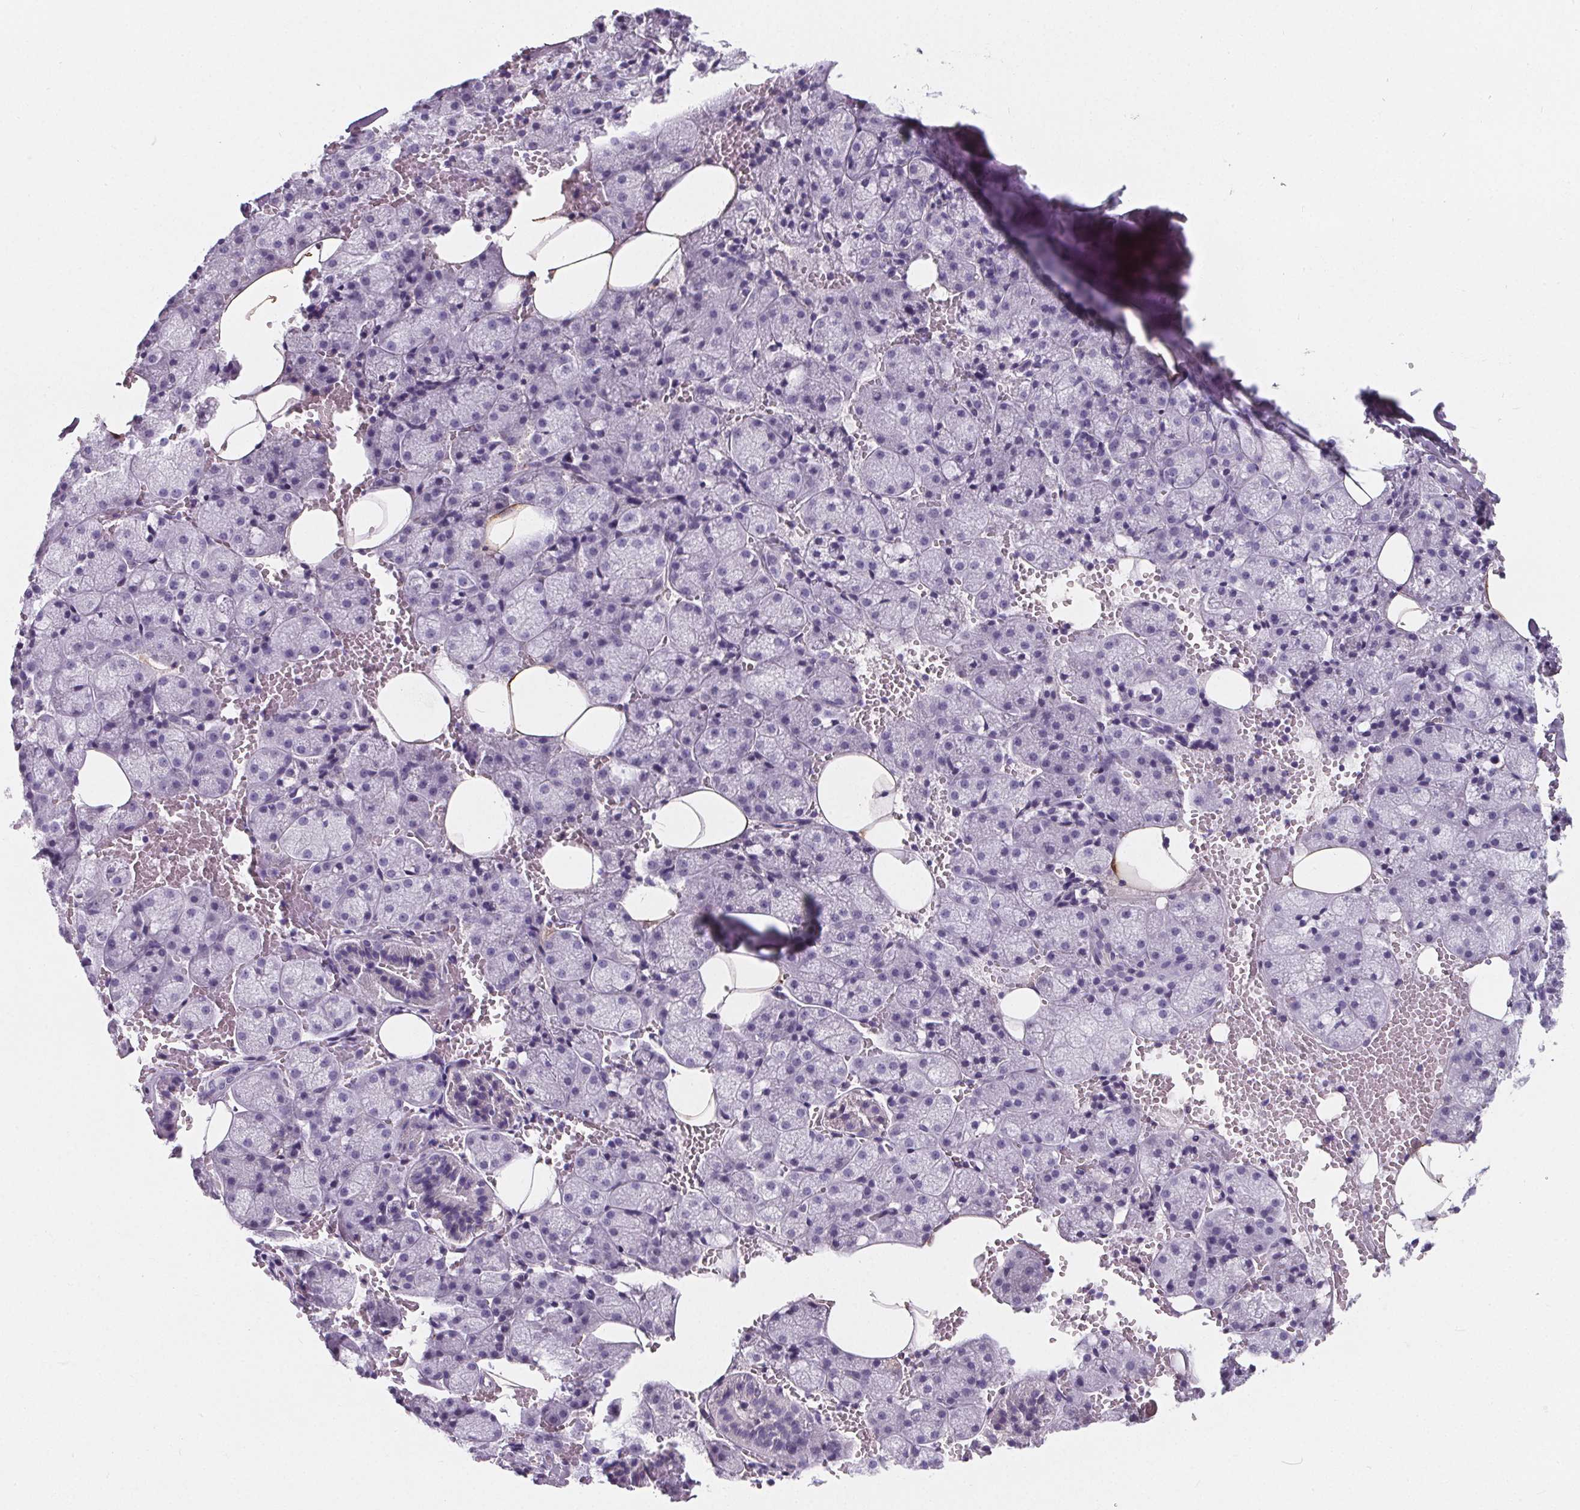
{"staining": {"intensity": "negative", "quantity": "none", "location": "none"}, "tissue": "salivary gland", "cell_type": "Glandular cells", "image_type": "normal", "snomed": [{"axis": "morphology", "description": "Normal tissue, NOS"}, {"axis": "topography", "description": "Salivary gland"}, {"axis": "topography", "description": "Peripheral nerve tissue"}], "caption": "IHC of benign human salivary gland shows no positivity in glandular cells. The staining is performed using DAB brown chromogen with nuclei counter-stained in using hematoxylin.", "gene": "ADRB1", "patient": {"sex": "male", "age": 38}}